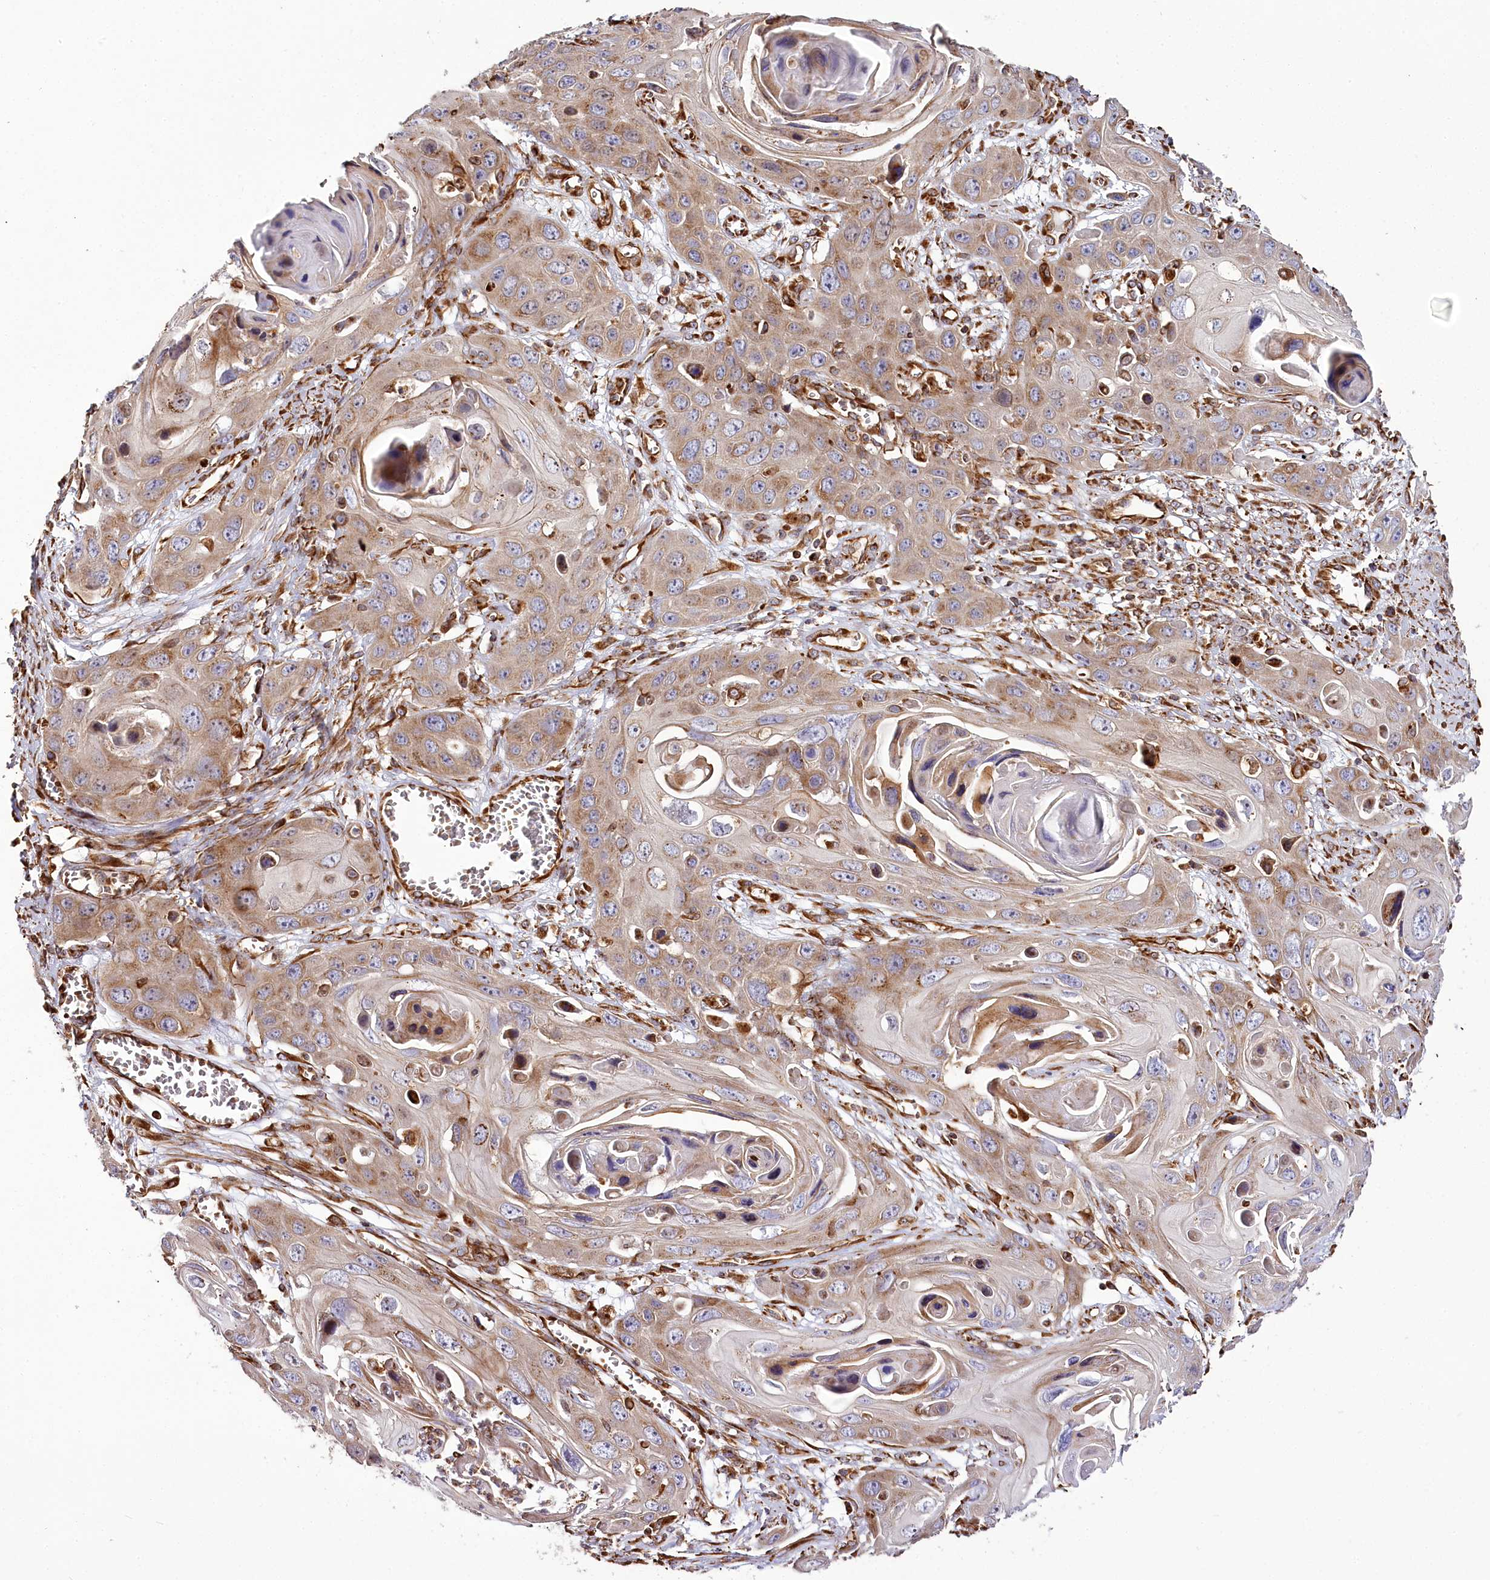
{"staining": {"intensity": "moderate", "quantity": ">75%", "location": "cytoplasmic/membranous"}, "tissue": "skin cancer", "cell_type": "Tumor cells", "image_type": "cancer", "snomed": [{"axis": "morphology", "description": "Squamous cell carcinoma, NOS"}, {"axis": "topography", "description": "Skin"}], "caption": "The photomicrograph exhibits immunohistochemical staining of squamous cell carcinoma (skin). There is moderate cytoplasmic/membranous positivity is seen in approximately >75% of tumor cells.", "gene": "THUMPD3", "patient": {"sex": "male", "age": 55}}